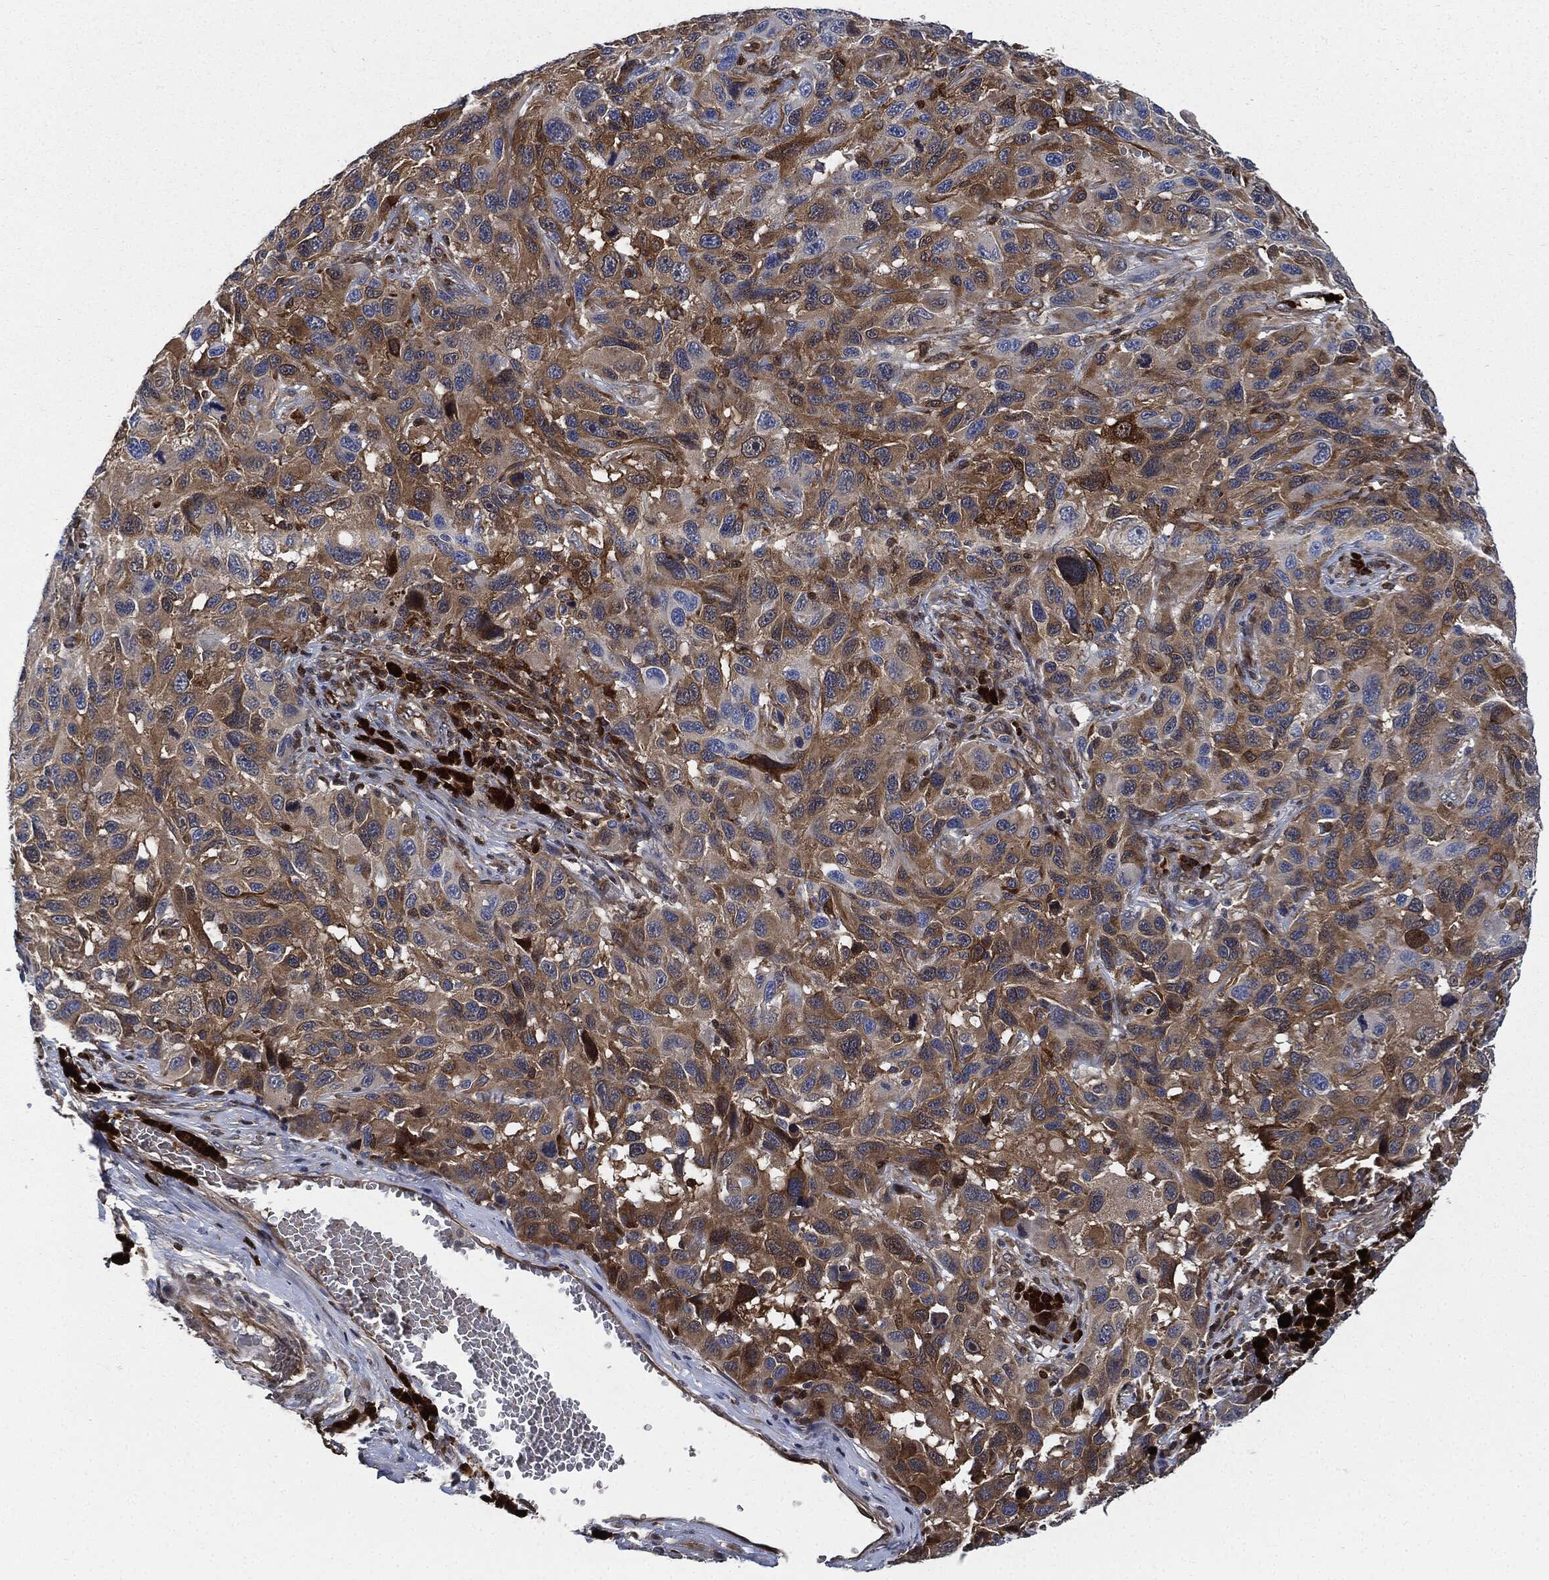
{"staining": {"intensity": "moderate", "quantity": "25%-75%", "location": "cytoplasmic/membranous"}, "tissue": "melanoma", "cell_type": "Tumor cells", "image_type": "cancer", "snomed": [{"axis": "morphology", "description": "Malignant melanoma, NOS"}, {"axis": "topography", "description": "Skin"}], "caption": "Moderate cytoplasmic/membranous protein staining is identified in about 25%-75% of tumor cells in malignant melanoma.", "gene": "PRDX2", "patient": {"sex": "male", "age": 53}}